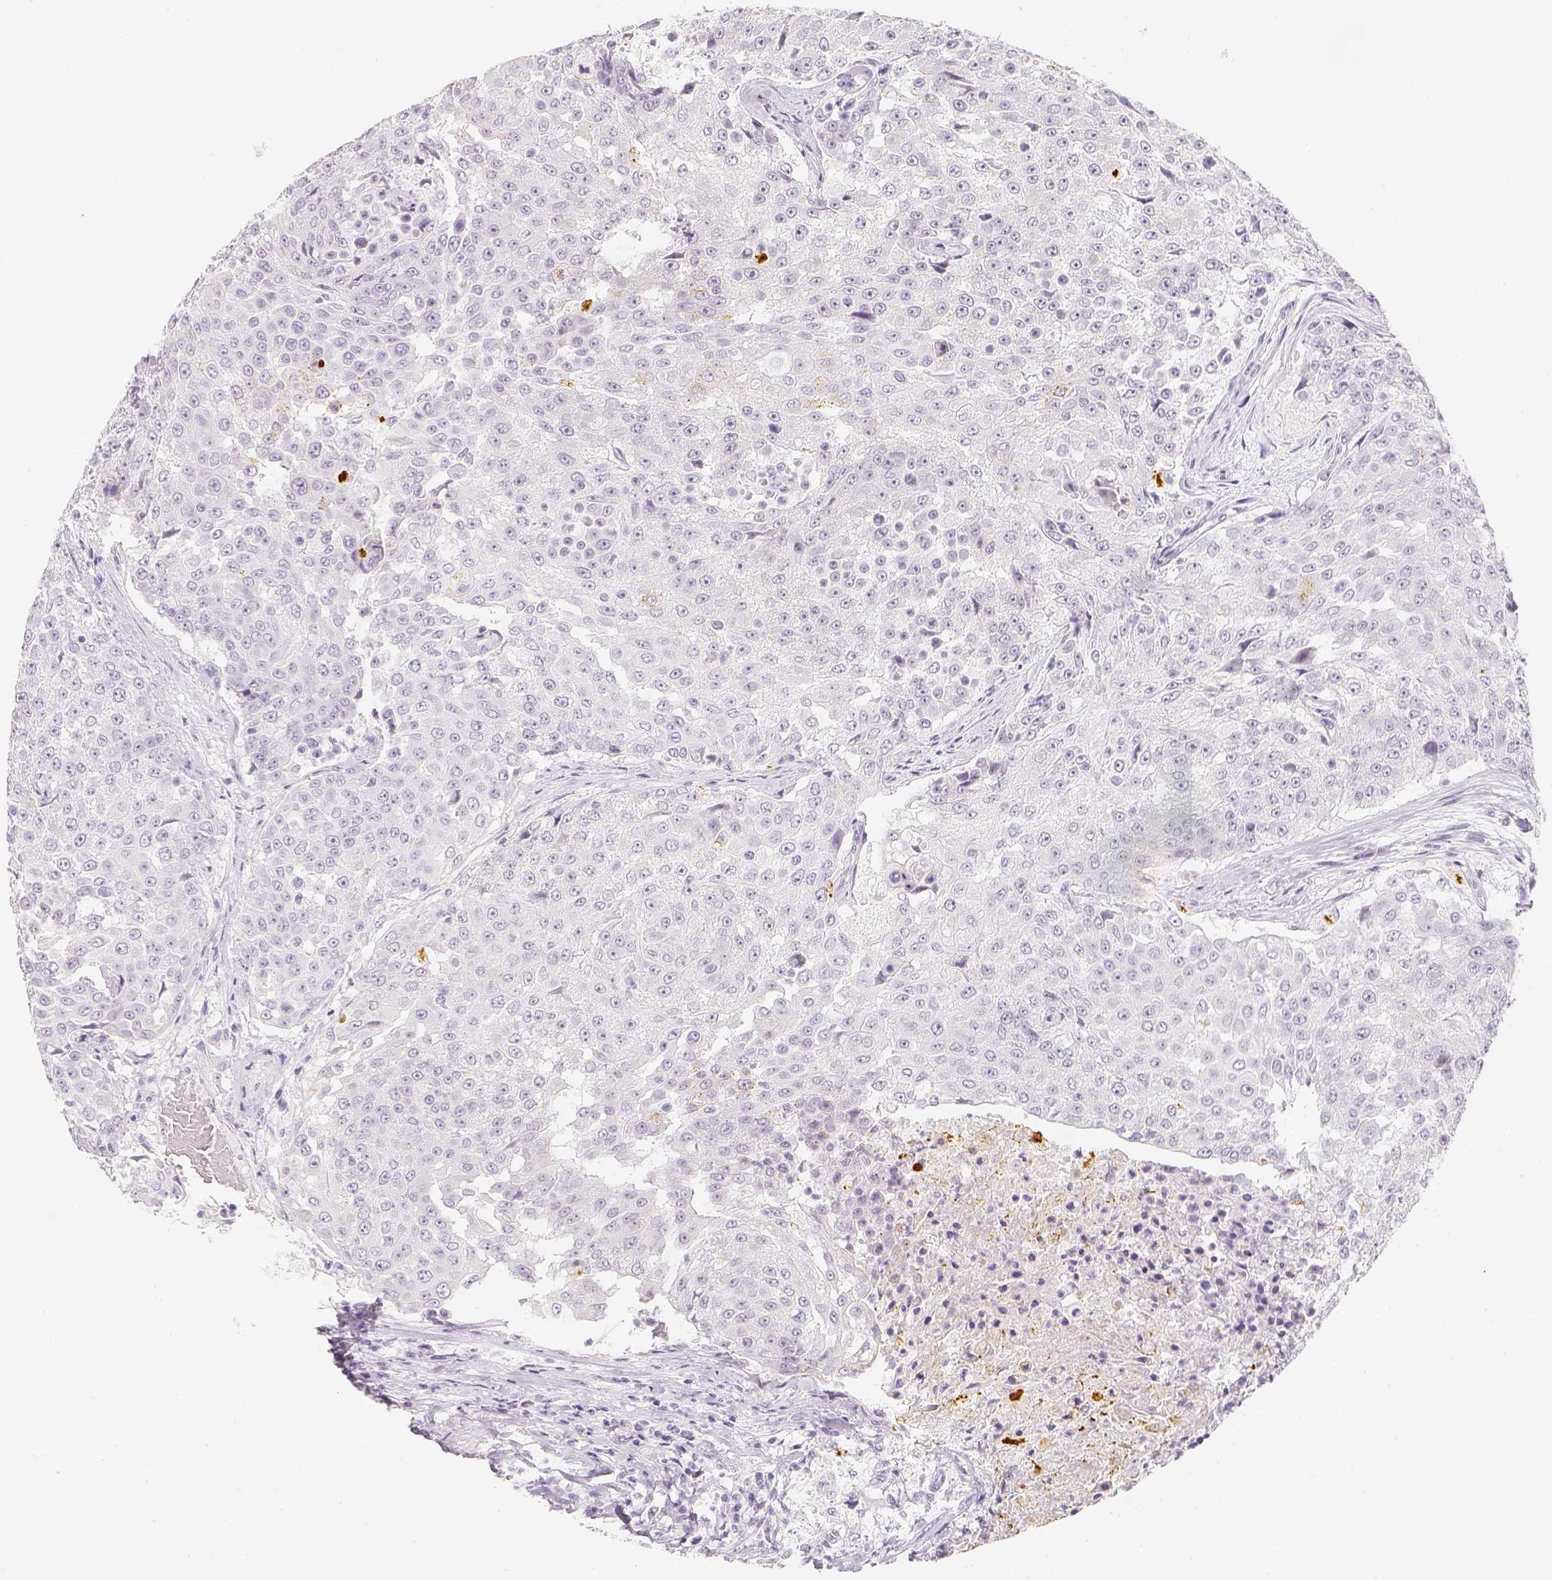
{"staining": {"intensity": "negative", "quantity": "none", "location": "none"}, "tissue": "urothelial cancer", "cell_type": "Tumor cells", "image_type": "cancer", "snomed": [{"axis": "morphology", "description": "Urothelial carcinoma, High grade"}, {"axis": "topography", "description": "Urinary bladder"}], "caption": "This is an immunohistochemistry histopathology image of human urothelial cancer. There is no positivity in tumor cells.", "gene": "SLC18A1", "patient": {"sex": "female", "age": 63}}